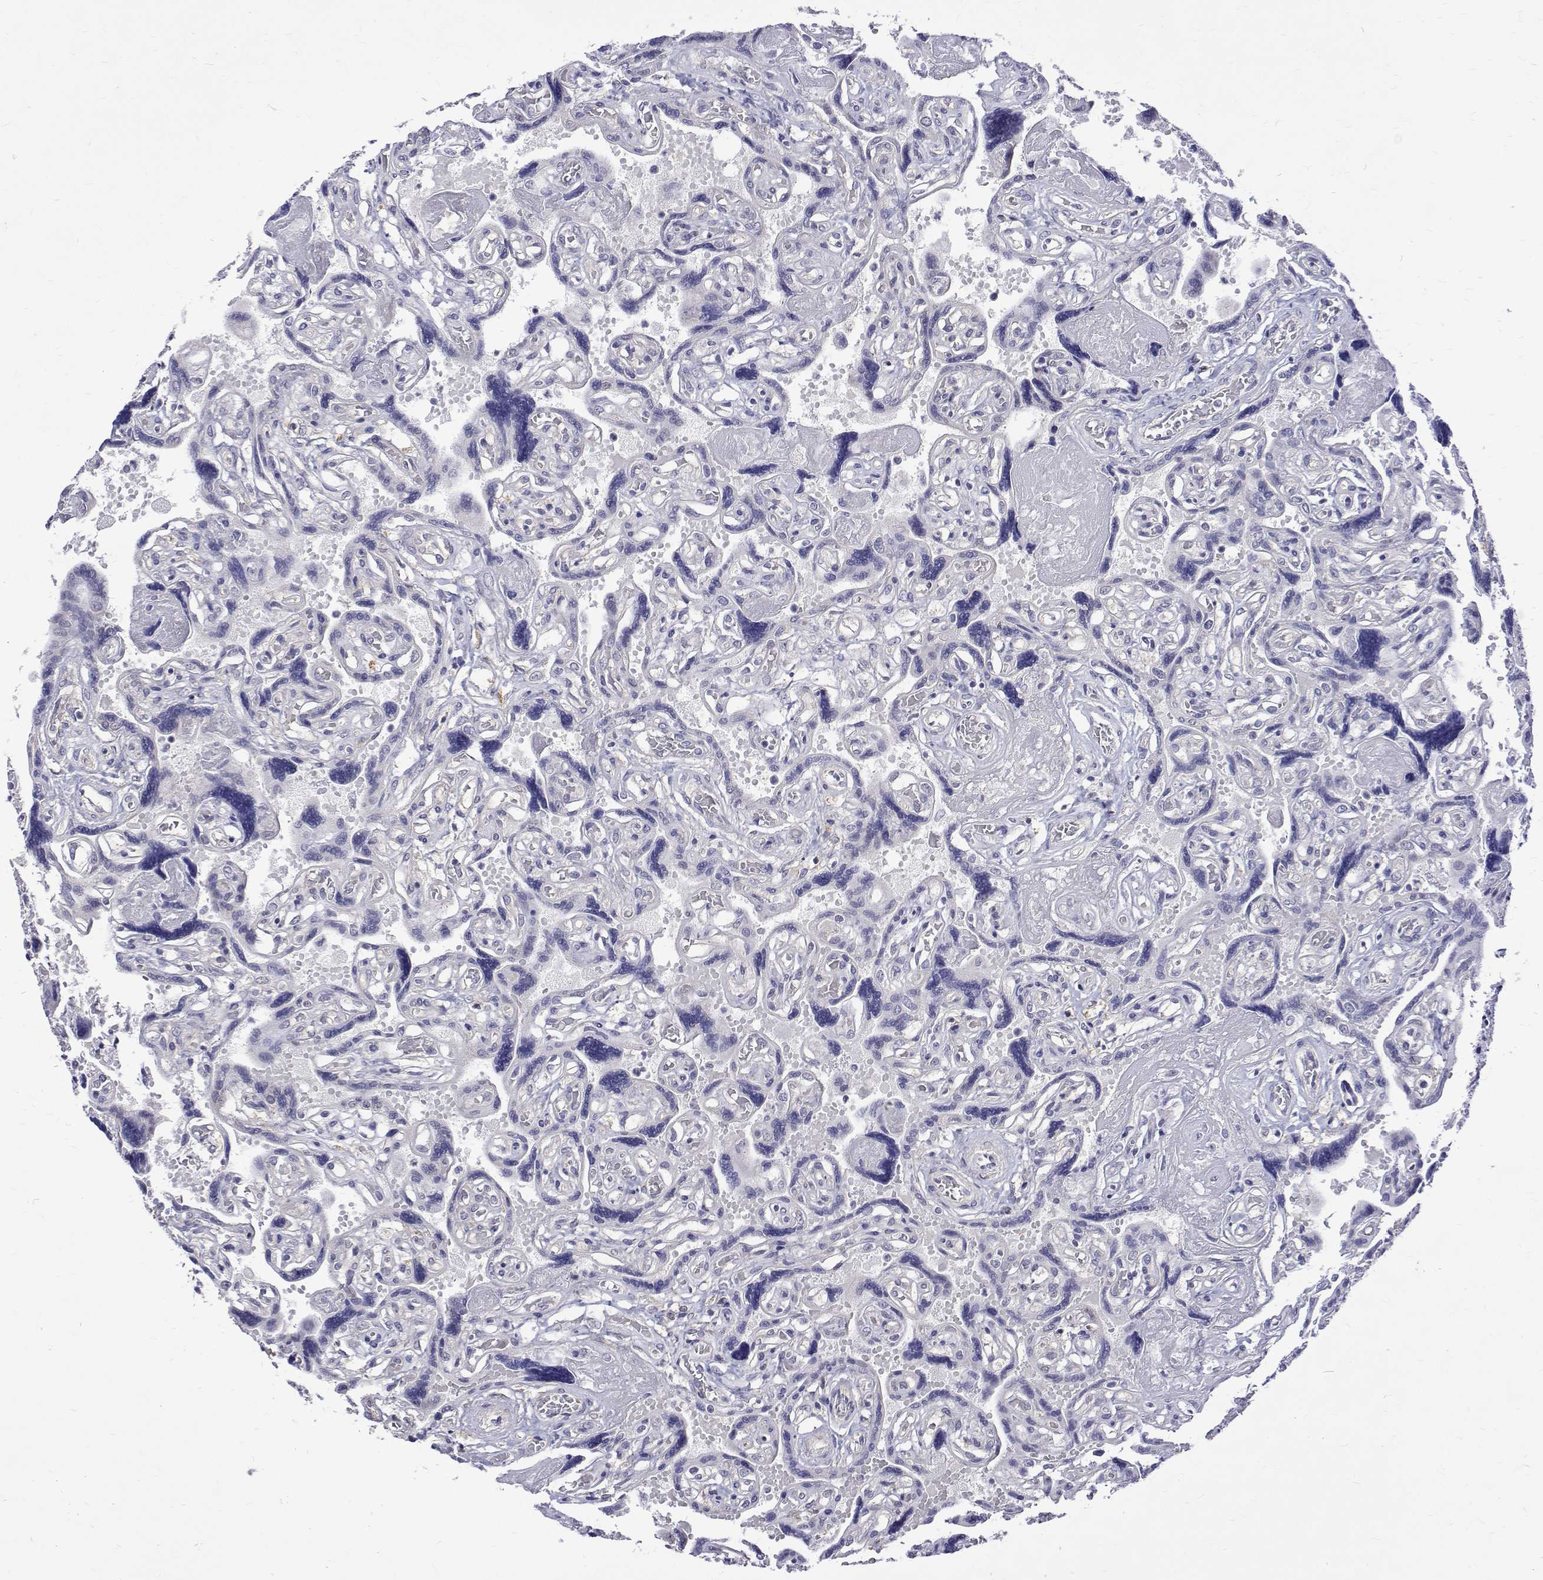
{"staining": {"intensity": "negative", "quantity": "none", "location": "none"}, "tissue": "placenta", "cell_type": "Decidual cells", "image_type": "normal", "snomed": [{"axis": "morphology", "description": "Normal tissue, NOS"}, {"axis": "topography", "description": "Placenta"}], "caption": "A high-resolution image shows immunohistochemistry (IHC) staining of unremarkable placenta, which displays no significant positivity in decidual cells.", "gene": "PADI1", "patient": {"sex": "female", "age": 32}}